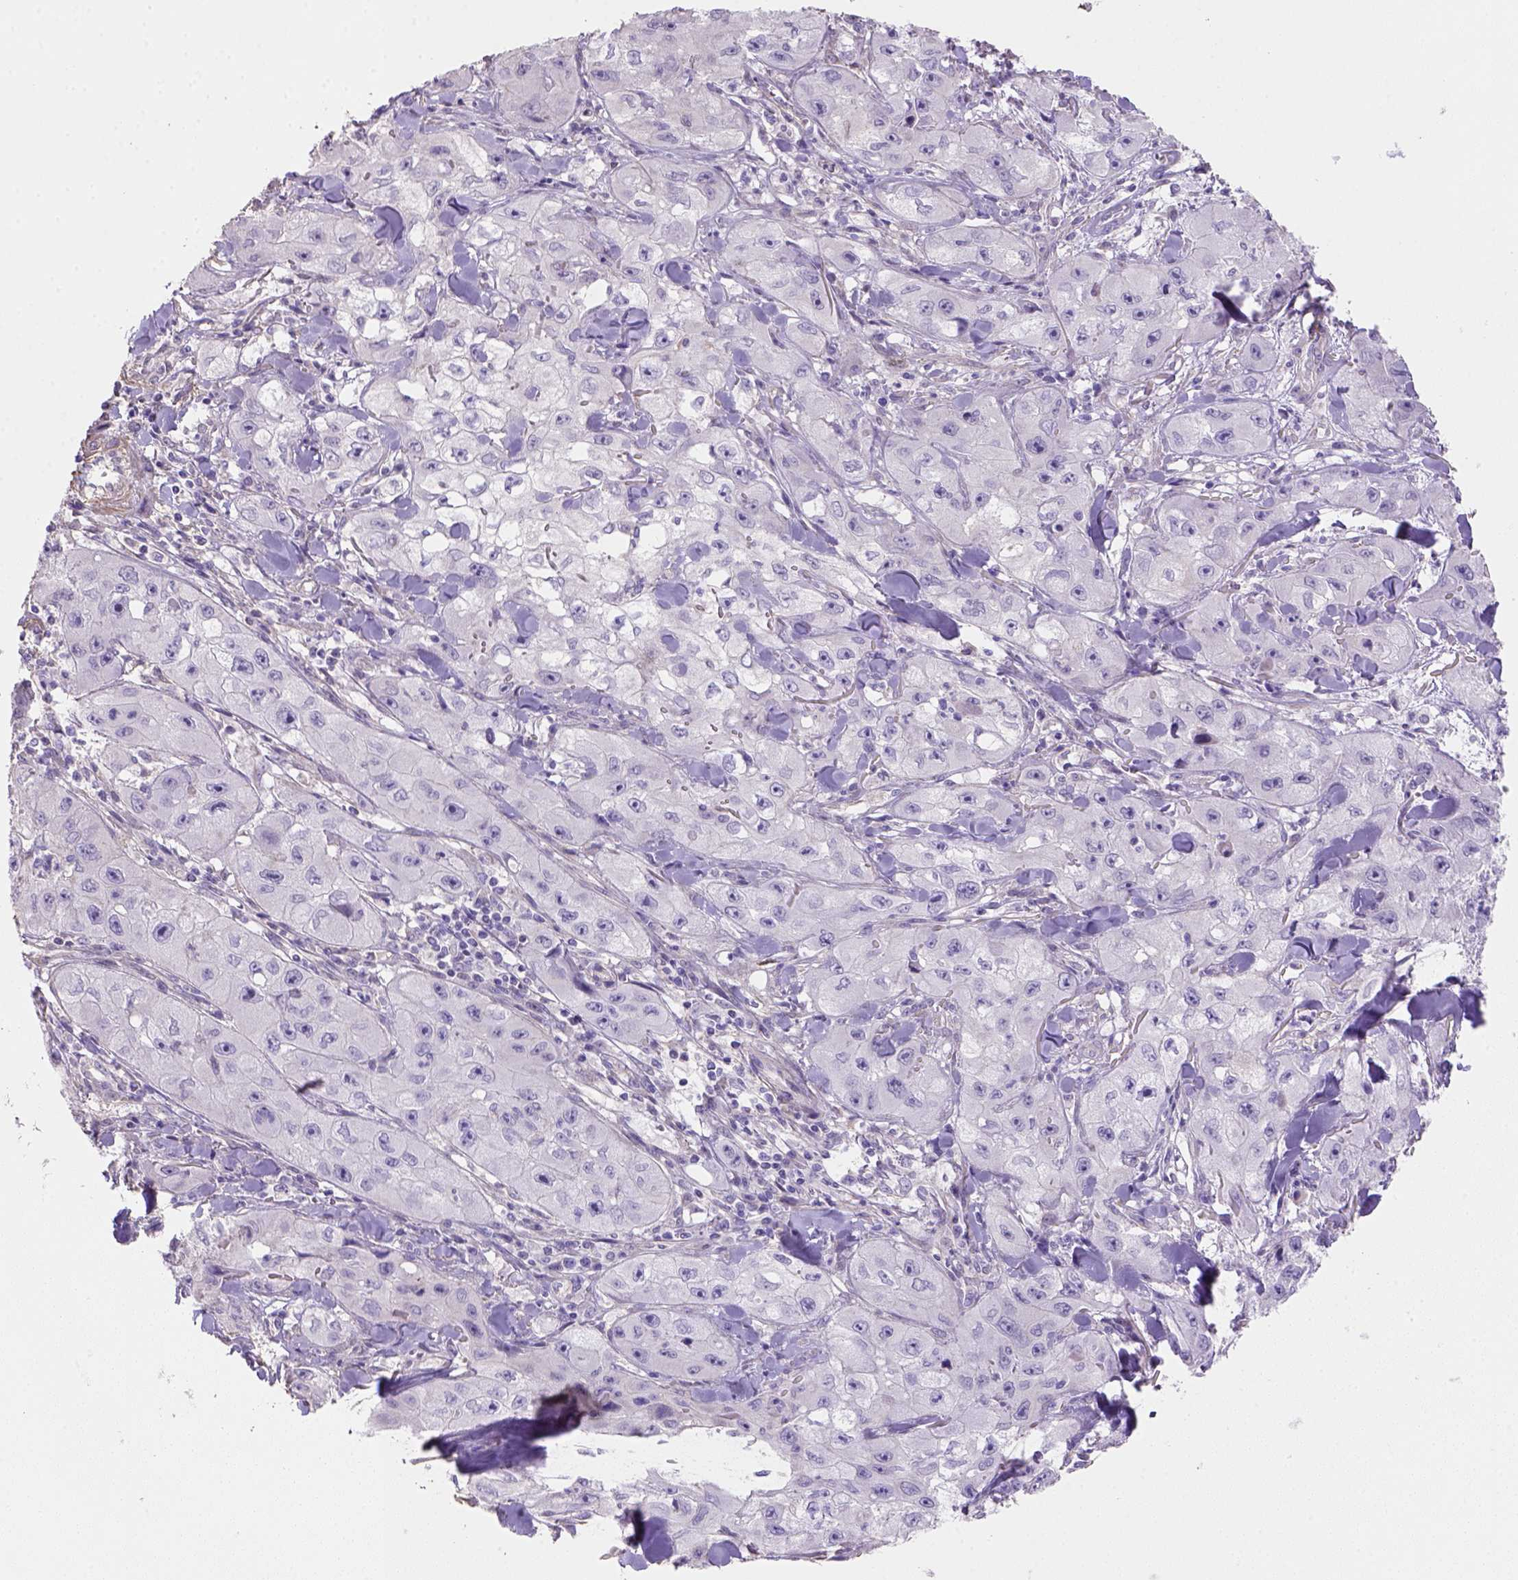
{"staining": {"intensity": "negative", "quantity": "none", "location": "none"}, "tissue": "skin cancer", "cell_type": "Tumor cells", "image_type": "cancer", "snomed": [{"axis": "morphology", "description": "Squamous cell carcinoma, NOS"}, {"axis": "topography", "description": "Skin"}, {"axis": "topography", "description": "Subcutis"}], "caption": "A histopathology image of human skin cancer (squamous cell carcinoma) is negative for staining in tumor cells. The staining was performed using DAB to visualize the protein expression in brown, while the nuclei were stained in blue with hematoxylin (Magnification: 20x).", "gene": "HTRA1", "patient": {"sex": "male", "age": 73}}